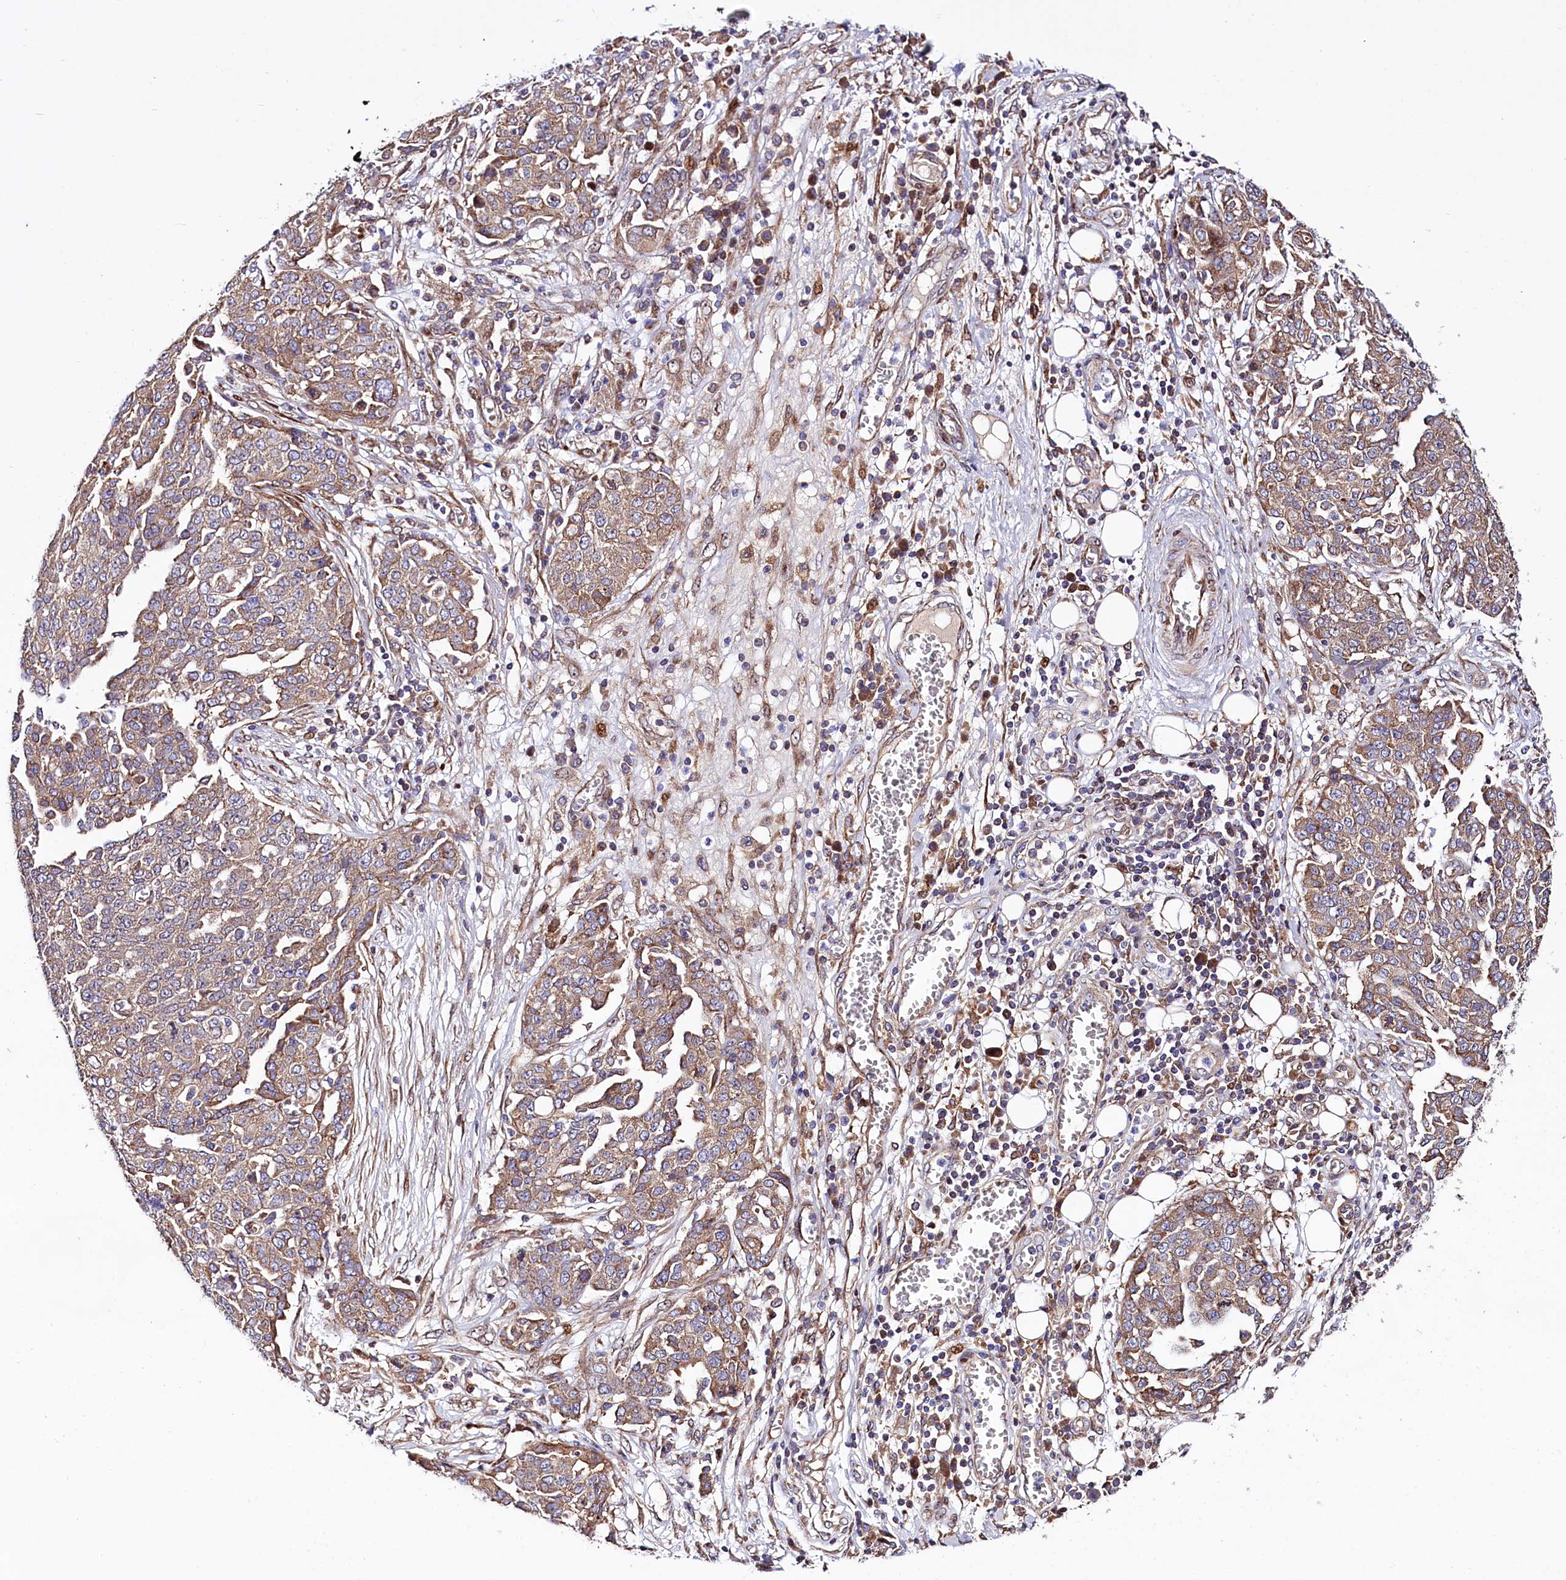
{"staining": {"intensity": "moderate", "quantity": ">75%", "location": "cytoplasmic/membranous"}, "tissue": "ovarian cancer", "cell_type": "Tumor cells", "image_type": "cancer", "snomed": [{"axis": "morphology", "description": "Cystadenocarcinoma, serous, NOS"}, {"axis": "topography", "description": "Soft tissue"}, {"axis": "topography", "description": "Ovary"}], "caption": "Immunohistochemistry (IHC) micrograph of neoplastic tissue: human serous cystadenocarcinoma (ovarian) stained using immunohistochemistry (IHC) exhibits medium levels of moderate protein expression localized specifically in the cytoplasmic/membranous of tumor cells, appearing as a cytoplasmic/membranous brown color.", "gene": "PDZRN3", "patient": {"sex": "female", "age": 57}}